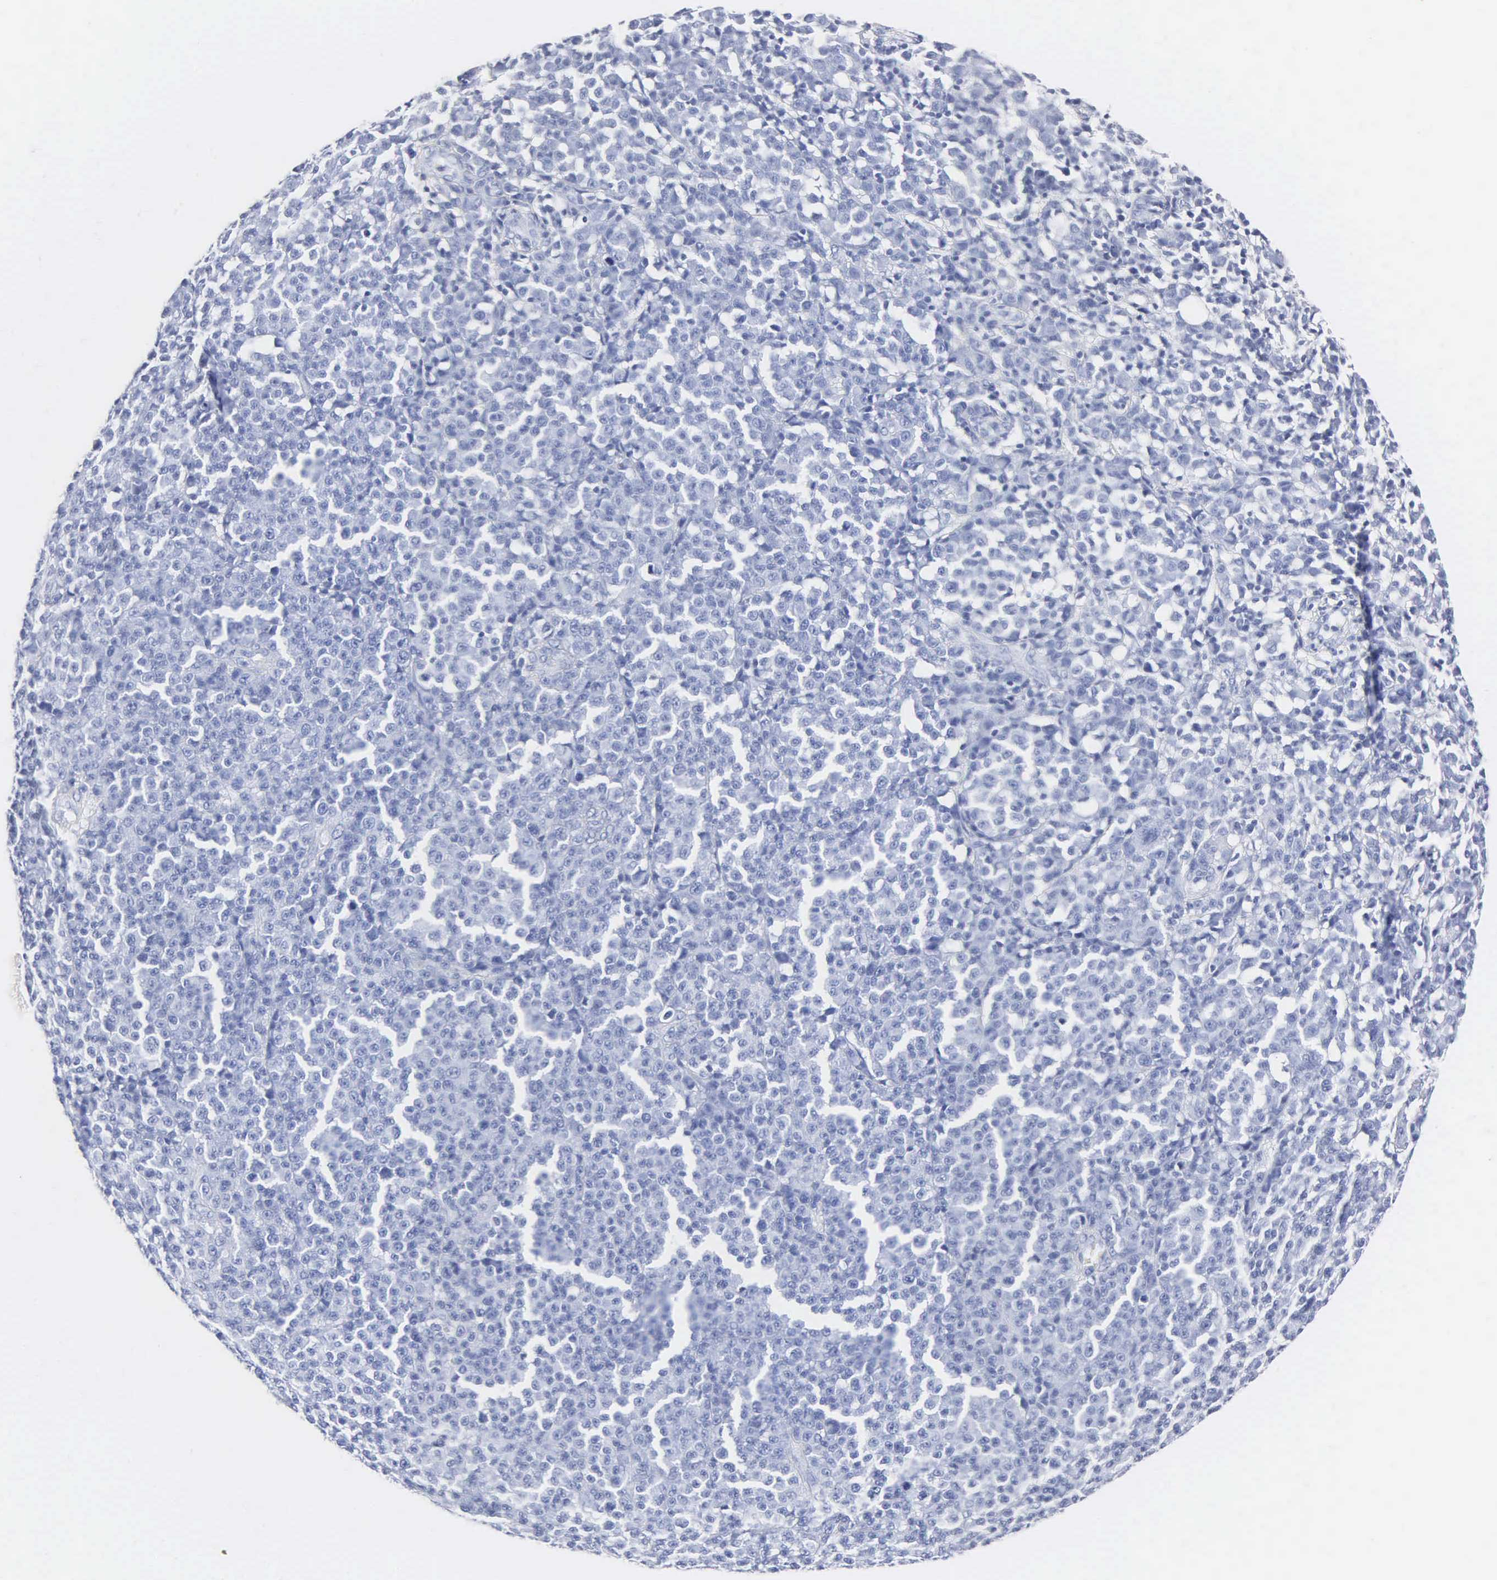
{"staining": {"intensity": "negative", "quantity": "none", "location": "none"}, "tissue": "melanoma", "cell_type": "Tumor cells", "image_type": "cancer", "snomed": [{"axis": "morphology", "description": "Malignant melanoma, Metastatic site"}, {"axis": "topography", "description": "Skin"}], "caption": "Immunohistochemistry of human melanoma reveals no positivity in tumor cells. Brightfield microscopy of IHC stained with DAB (brown) and hematoxylin (blue), captured at high magnification.", "gene": "MB", "patient": {"sex": "male", "age": 32}}